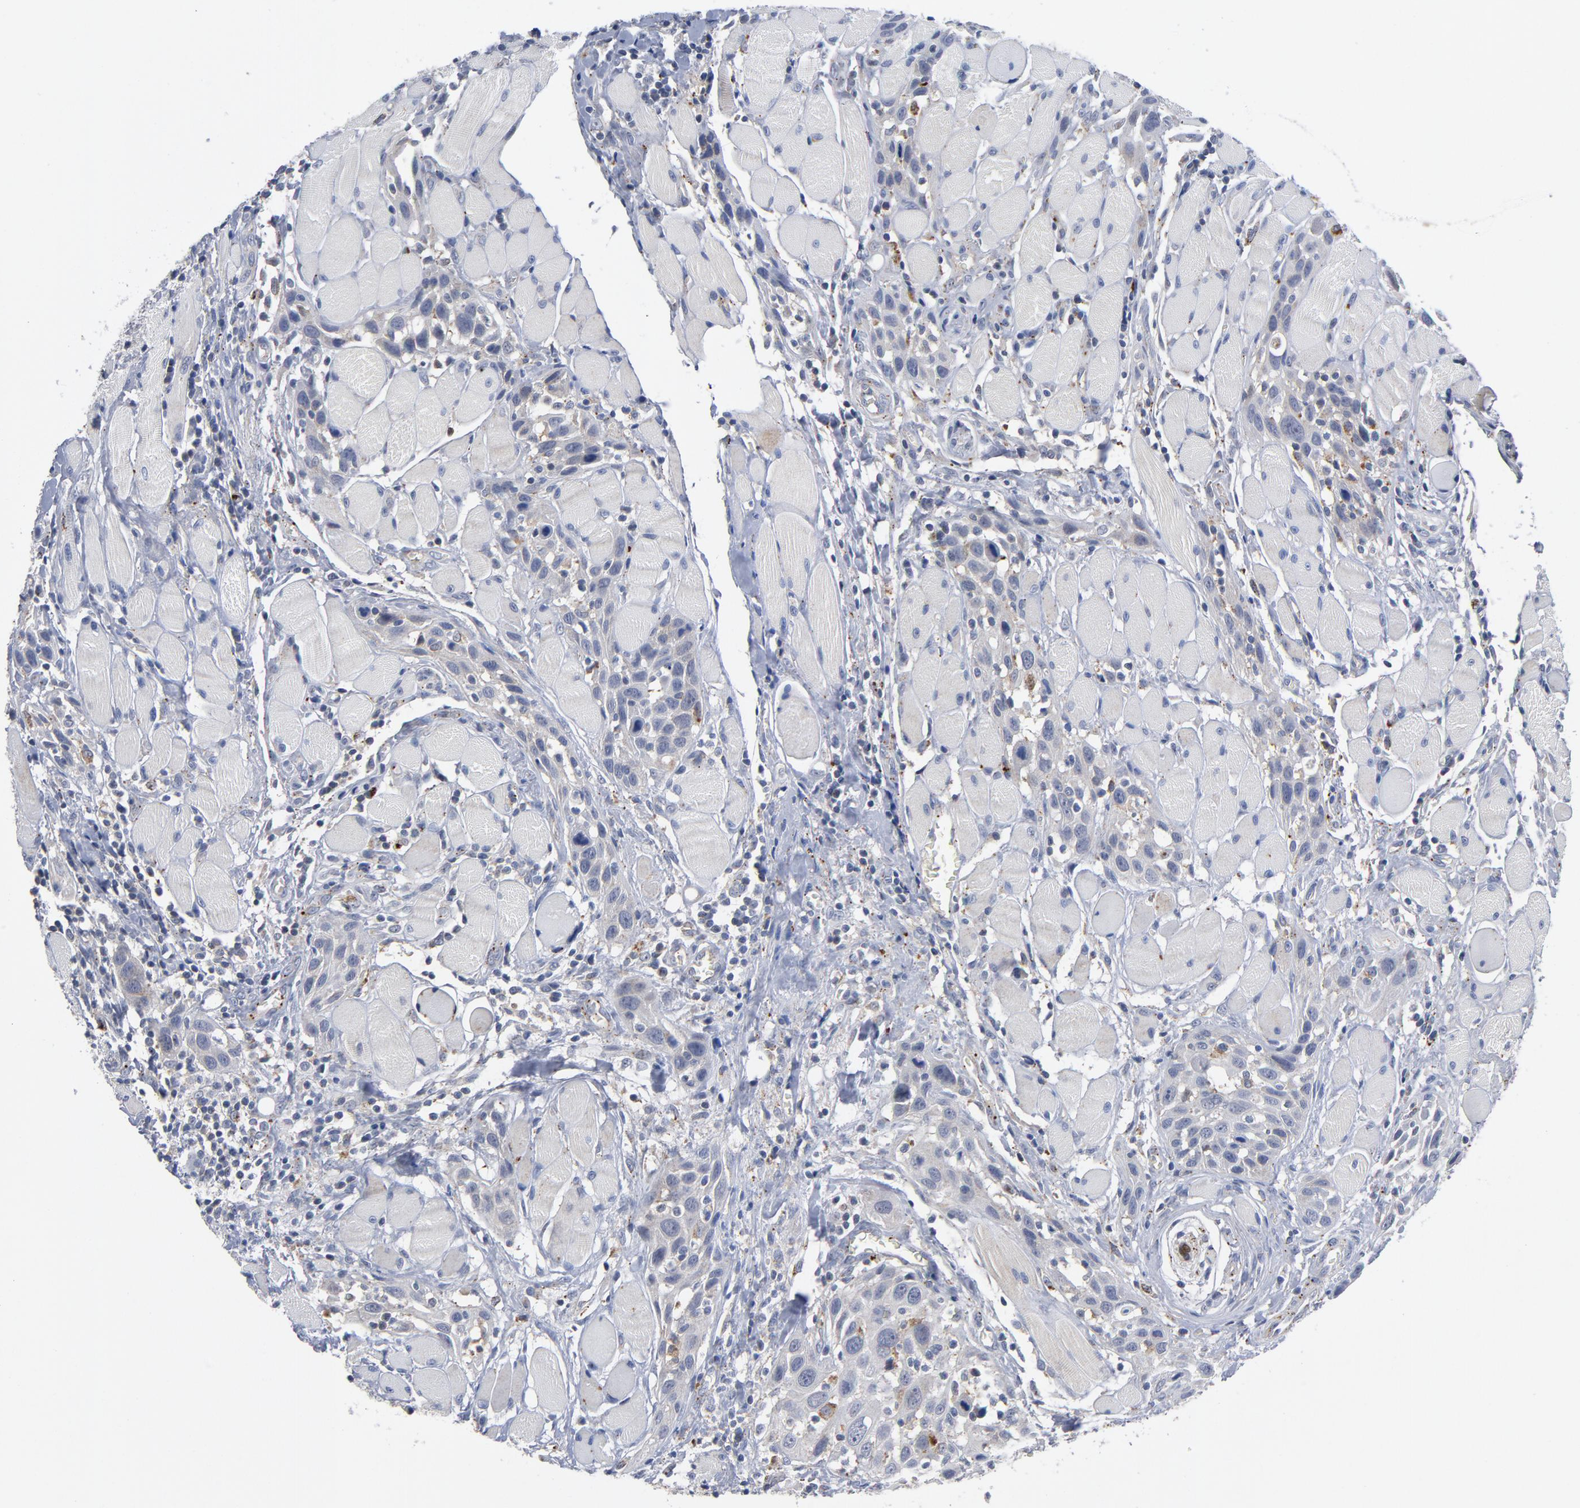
{"staining": {"intensity": "negative", "quantity": "none", "location": "none"}, "tissue": "head and neck cancer", "cell_type": "Tumor cells", "image_type": "cancer", "snomed": [{"axis": "morphology", "description": "Squamous cell carcinoma, NOS"}, {"axis": "topography", "description": "Oral tissue"}, {"axis": "topography", "description": "Head-Neck"}], "caption": "Head and neck squamous cell carcinoma stained for a protein using immunohistochemistry (IHC) exhibits no expression tumor cells.", "gene": "AKT2", "patient": {"sex": "female", "age": 50}}